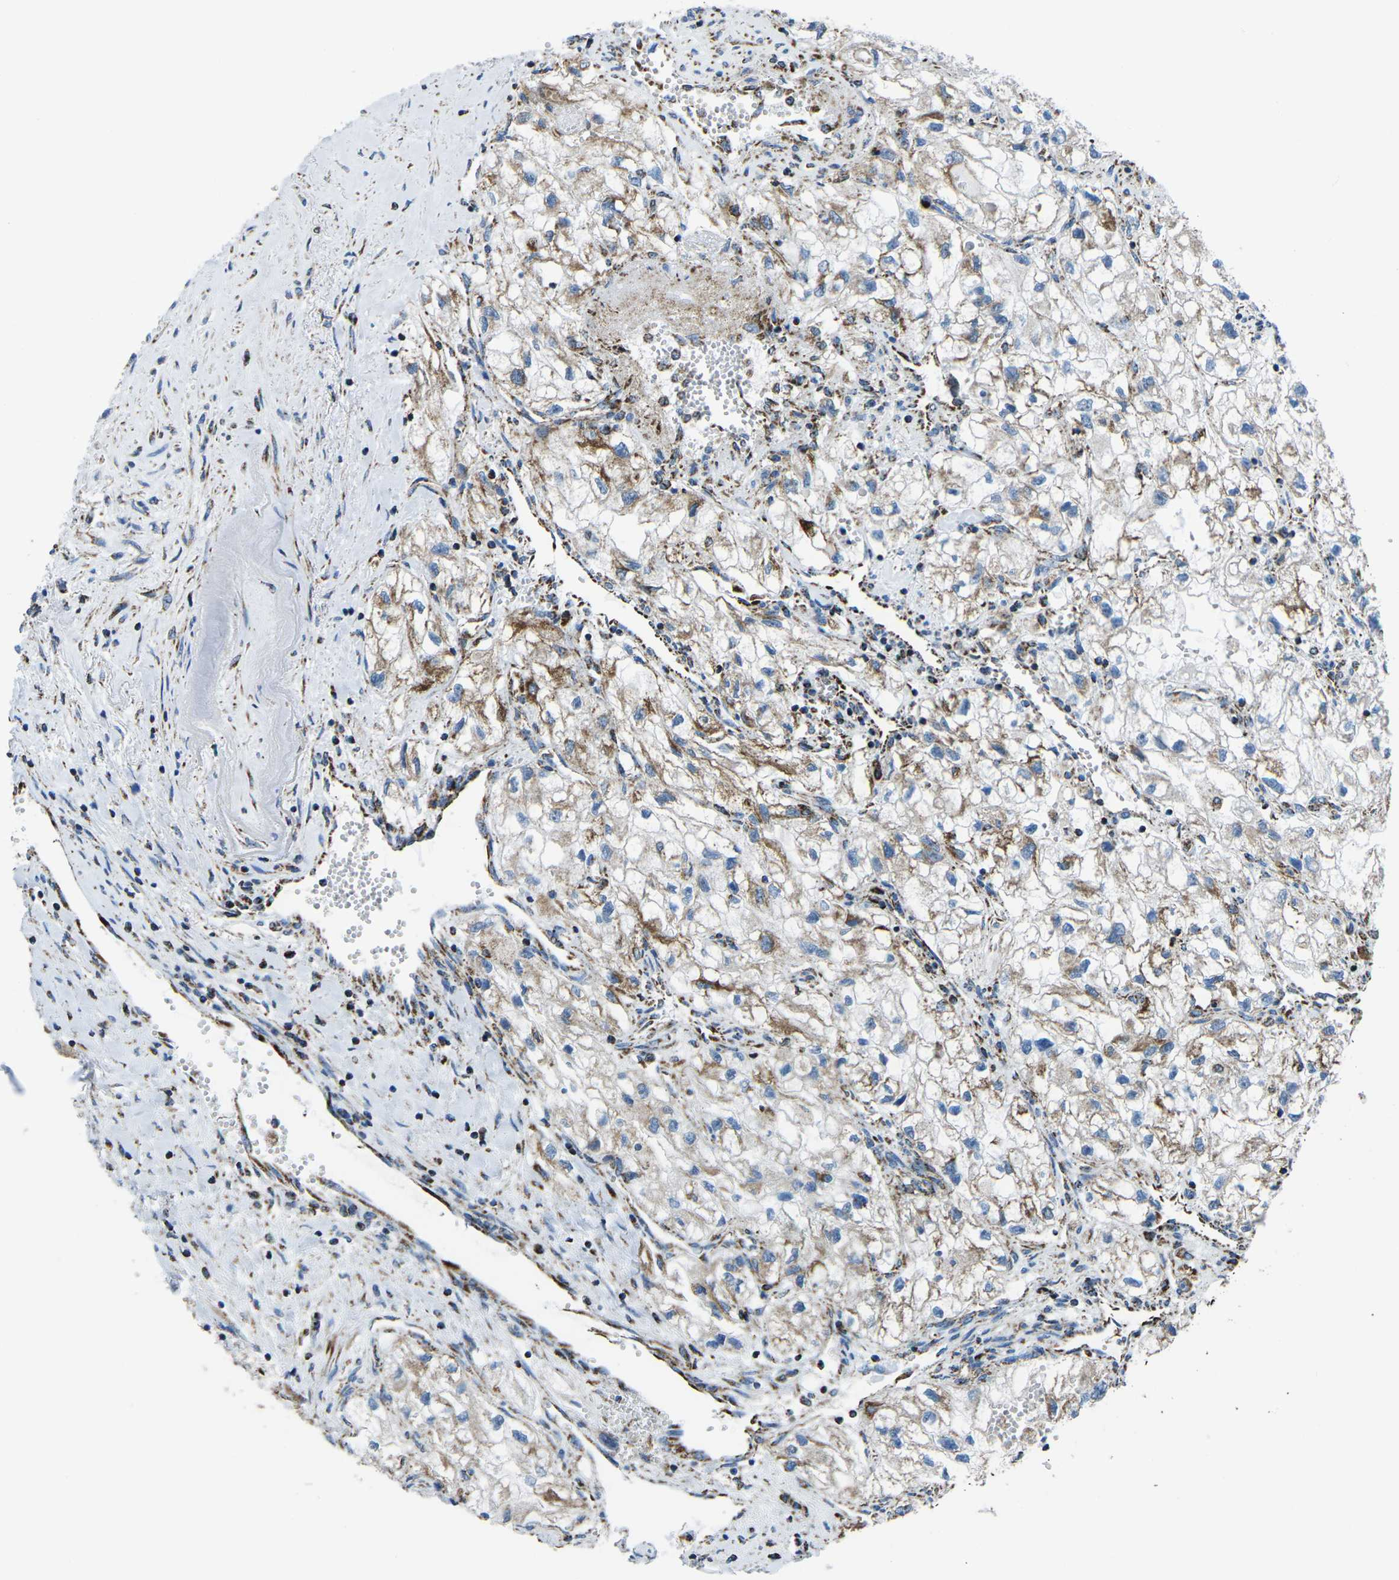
{"staining": {"intensity": "moderate", "quantity": "25%-75%", "location": "cytoplasmic/membranous"}, "tissue": "renal cancer", "cell_type": "Tumor cells", "image_type": "cancer", "snomed": [{"axis": "morphology", "description": "Adenocarcinoma, NOS"}, {"axis": "topography", "description": "Kidney"}], "caption": "A micrograph of renal cancer stained for a protein shows moderate cytoplasmic/membranous brown staining in tumor cells.", "gene": "MT-CO2", "patient": {"sex": "female", "age": 70}}